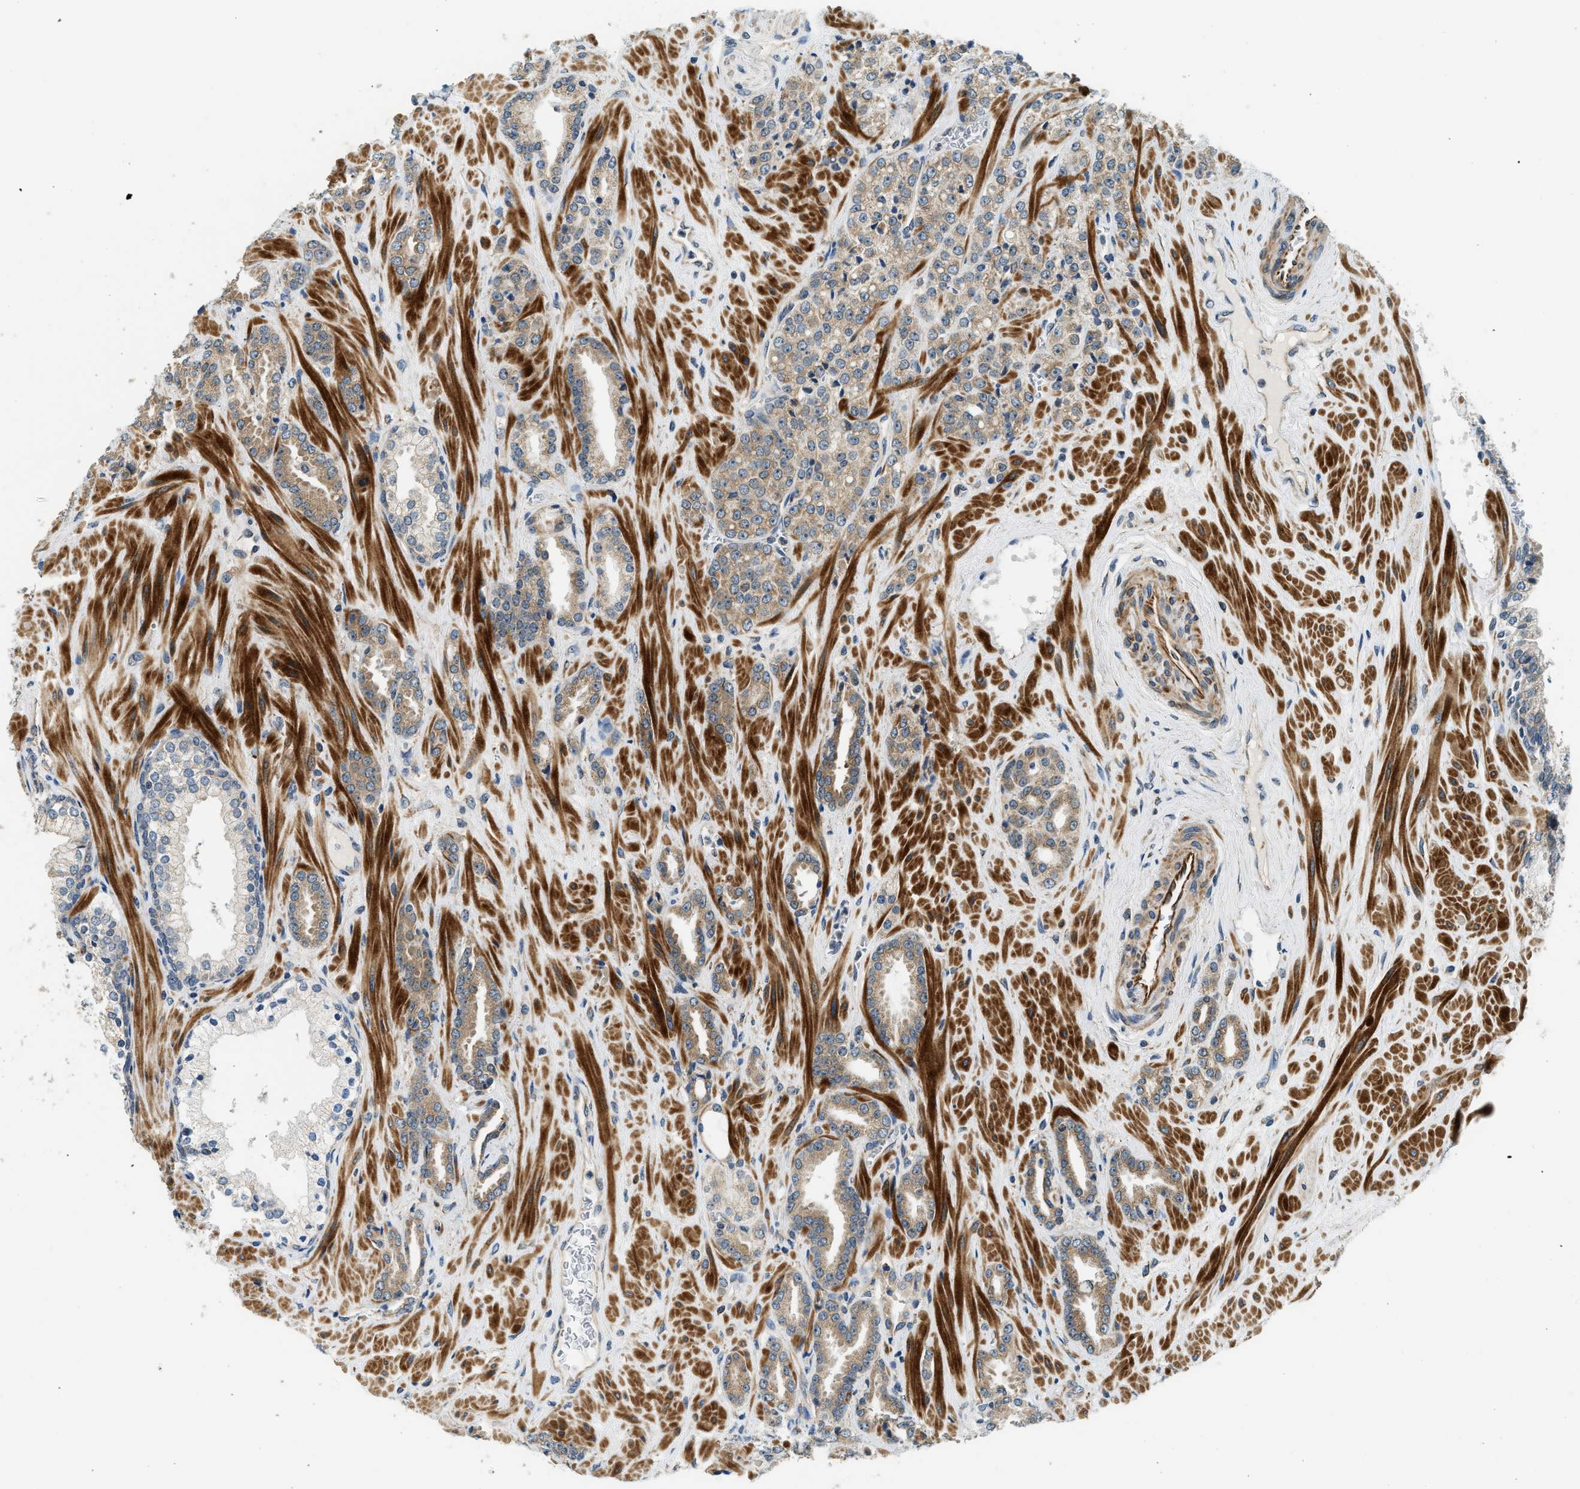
{"staining": {"intensity": "moderate", "quantity": "25%-75%", "location": "cytoplasmic/membranous"}, "tissue": "prostate cancer", "cell_type": "Tumor cells", "image_type": "cancer", "snomed": [{"axis": "morphology", "description": "Adenocarcinoma, High grade"}, {"axis": "topography", "description": "Prostate"}], "caption": "A brown stain shows moderate cytoplasmic/membranous expression of a protein in prostate adenocarcinoma (high-grade) tumor cells.", "gene": "ALOX12", "patient": {"sex": "male", "age": 64}}